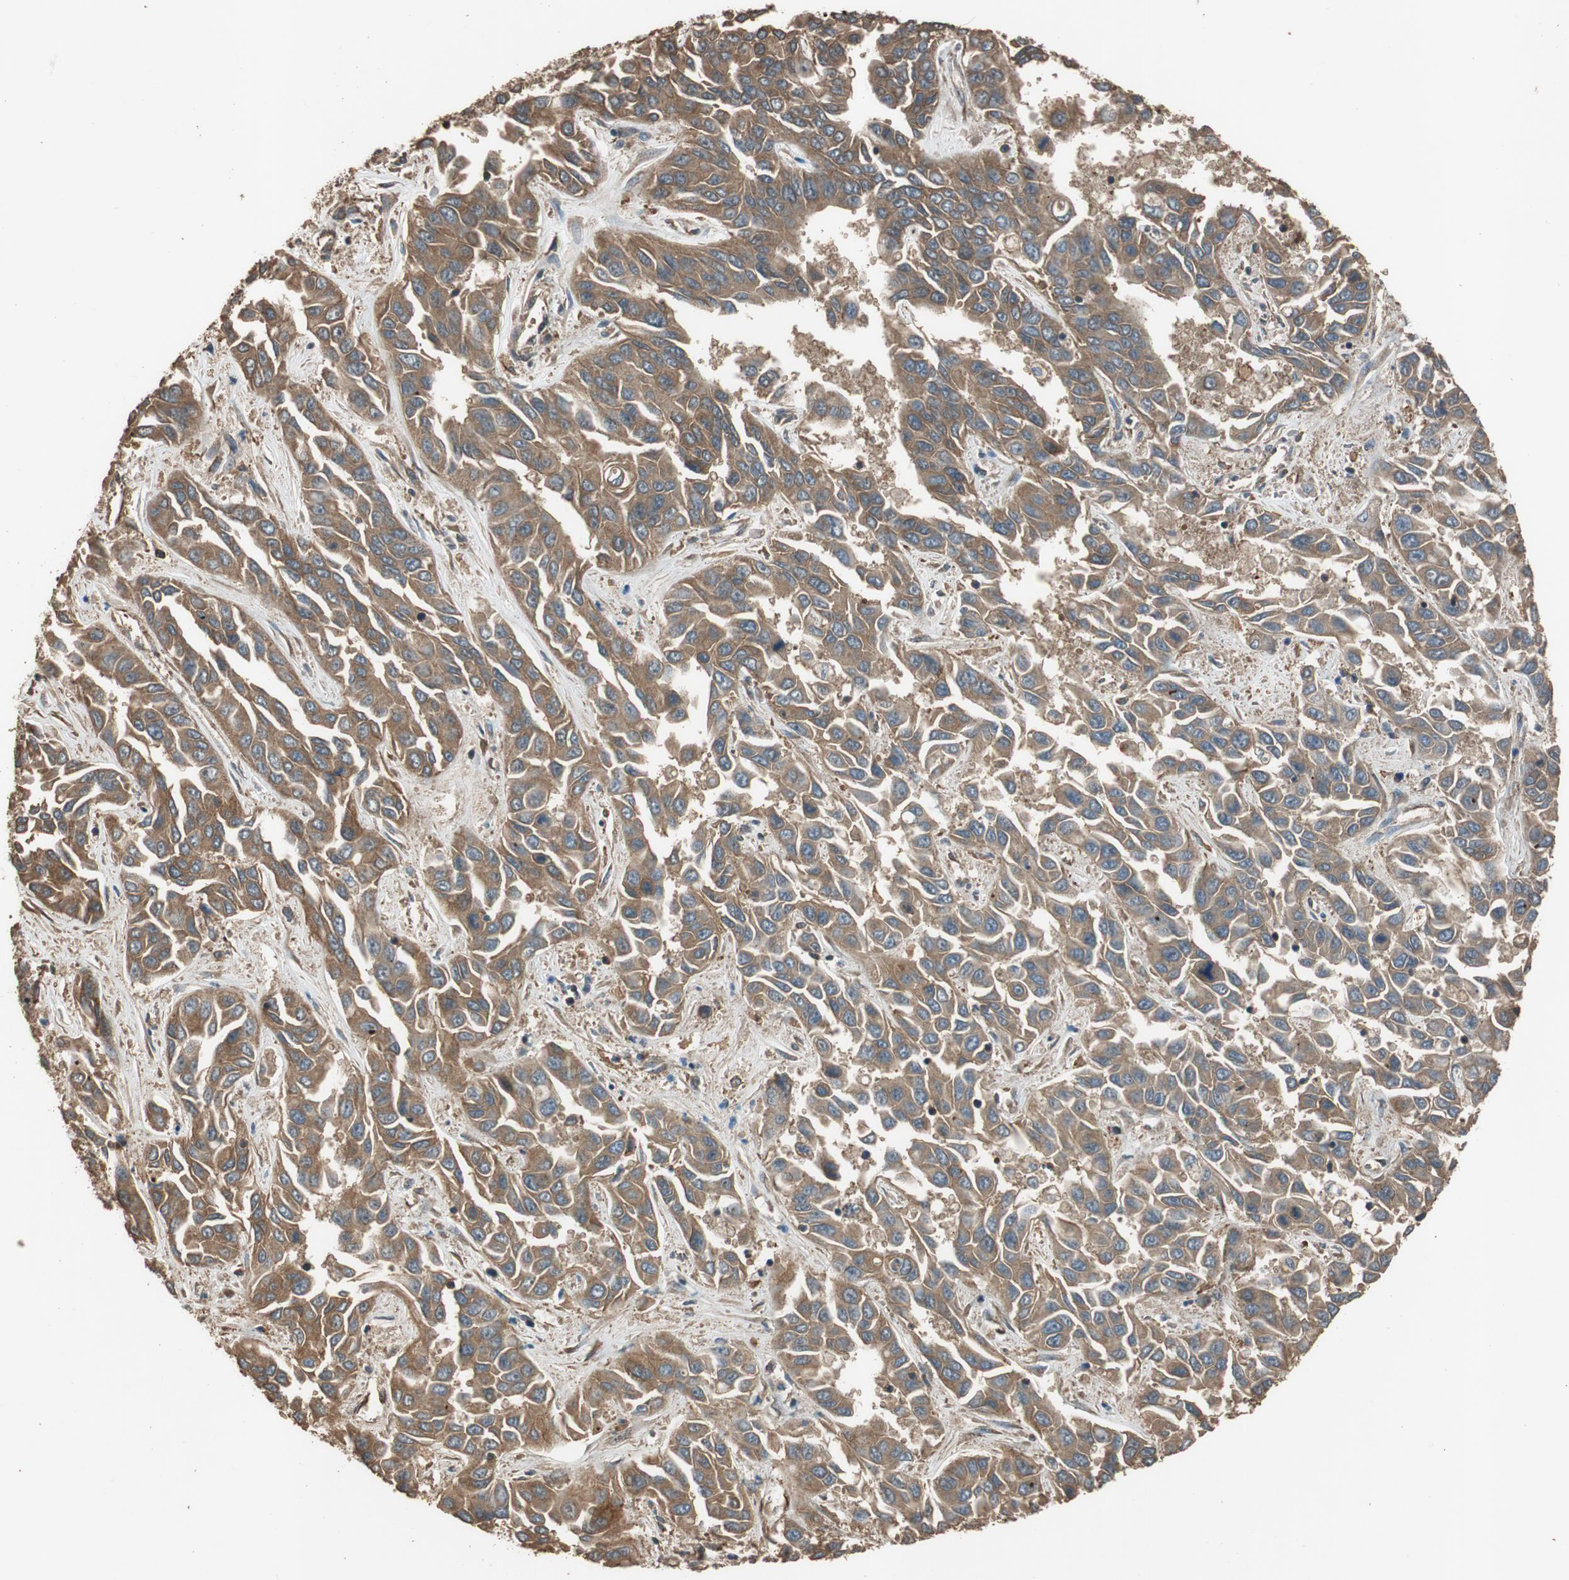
{"staining": {"intensity": "moderate", "quantity": ">75%", "location": "cytoplasmic/membranous"}, "tissue": "liver cancer", "cell_type": "Tumor cells", "image_type": "cancer", "snomed": [{"axis": "morphology", "description": "Cholangiocarcinoma"}, {"axis": "topography", "description": "Liver"}], "caption": "Brown immunohistochemical staining in liver cholangiocarcinoma demonstrates moderate cytoplasmic/membranous staining in about >75% of tumor cells.", "gene": "MST1R", "patient": {"sex": "female", "age": 52}}